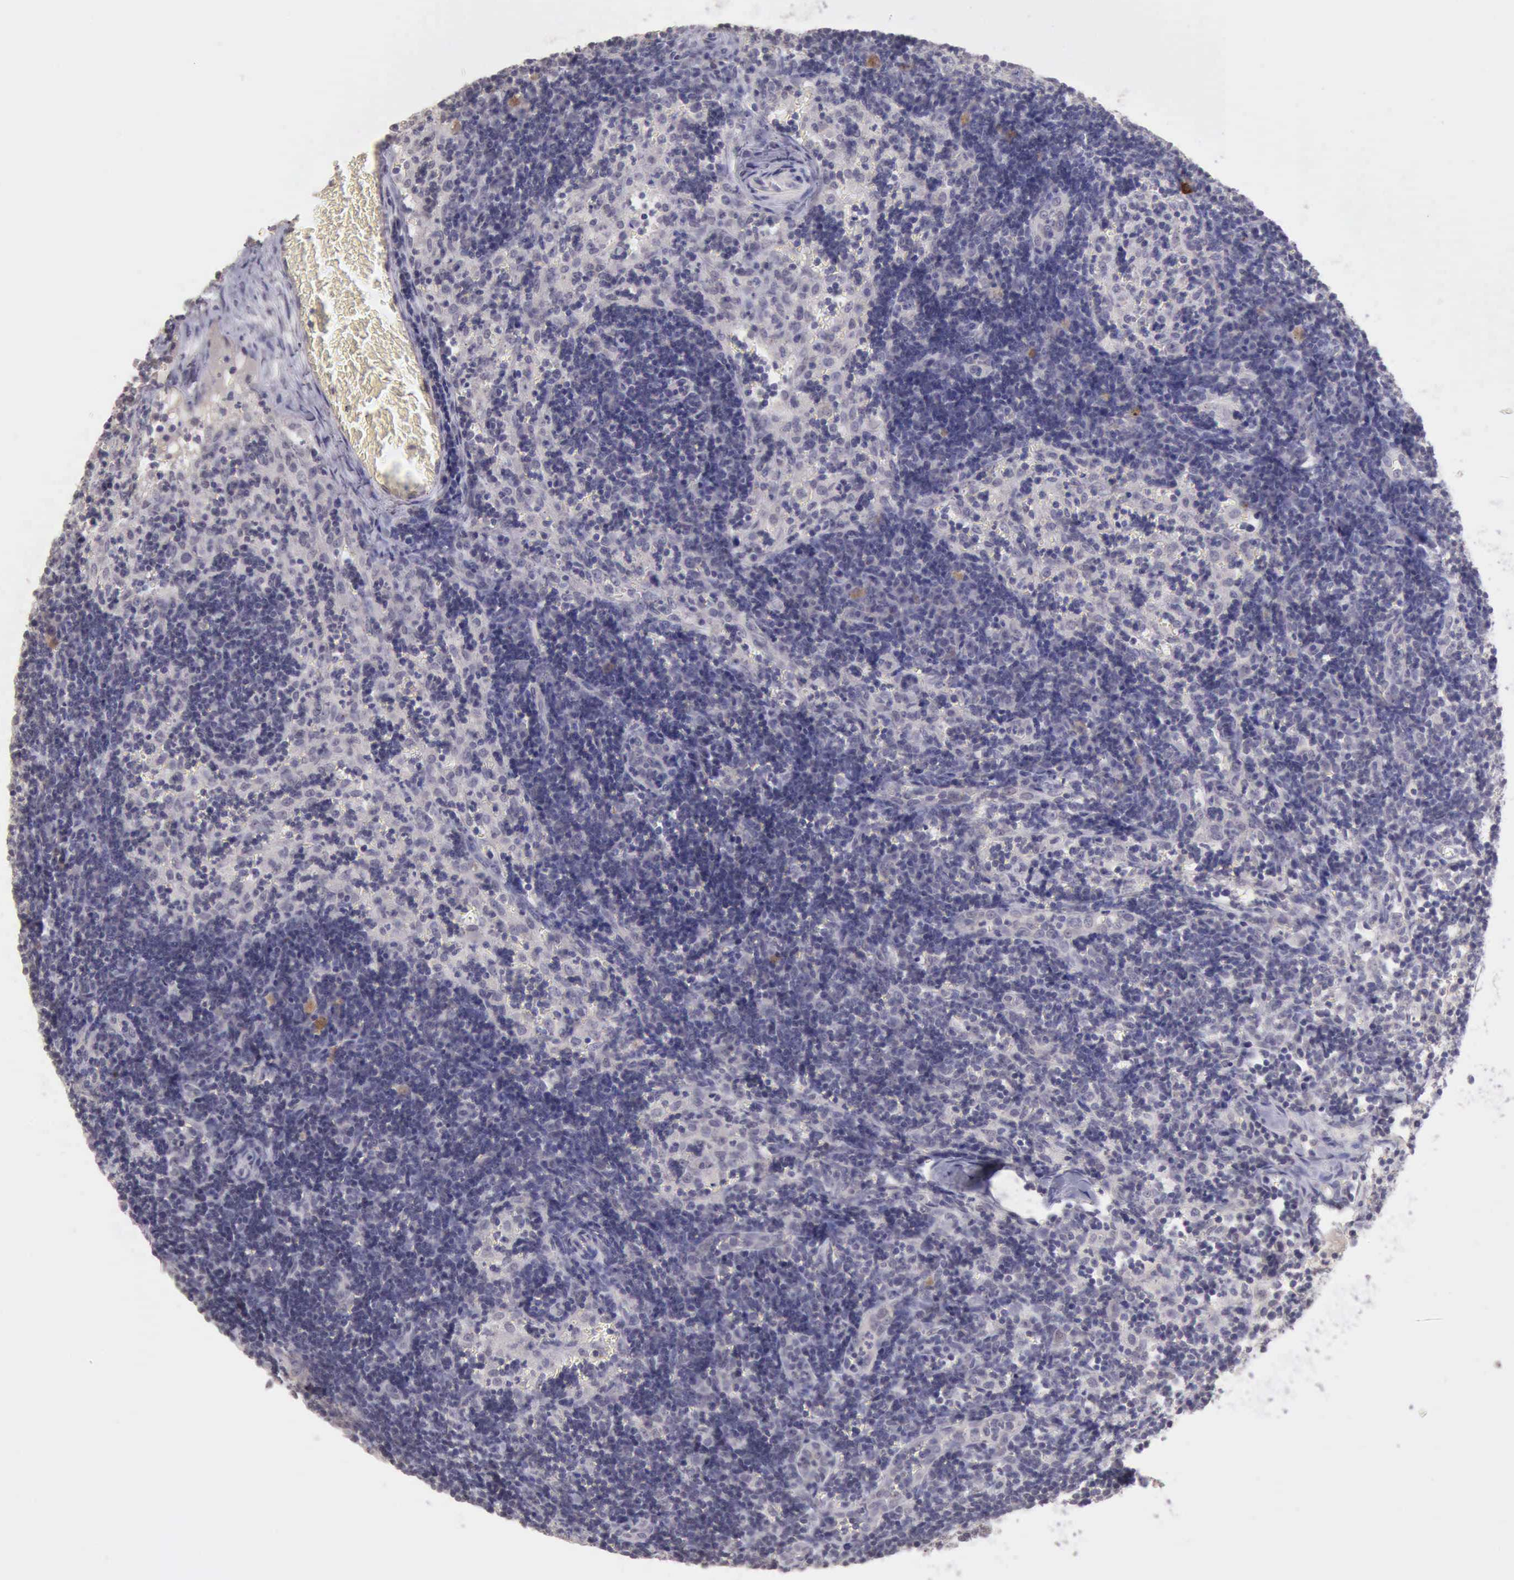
{"staining": {"intensity": "negative", "quantity": "none", "location": "none"}, "tissue": "lymph node", "cell_type": "Non-germinal center cells", "image_type": "normal", "snomed": [{"axis": "morphology", "description": "Normal tissue, NOS"}, {"axis": "morphology", "description": "Inflammation, NOS"}, {"axis": "topography", "description": "Lymph node"}, {"axis": "topography", "description": "Salivary gland"}], "caption": "Immunohistochemical staining of benign lymph node exhibits no significant positivity in non-germinal center cells.", "gene": "KCND1", "patient": {"sex": "male", "age": 3}}